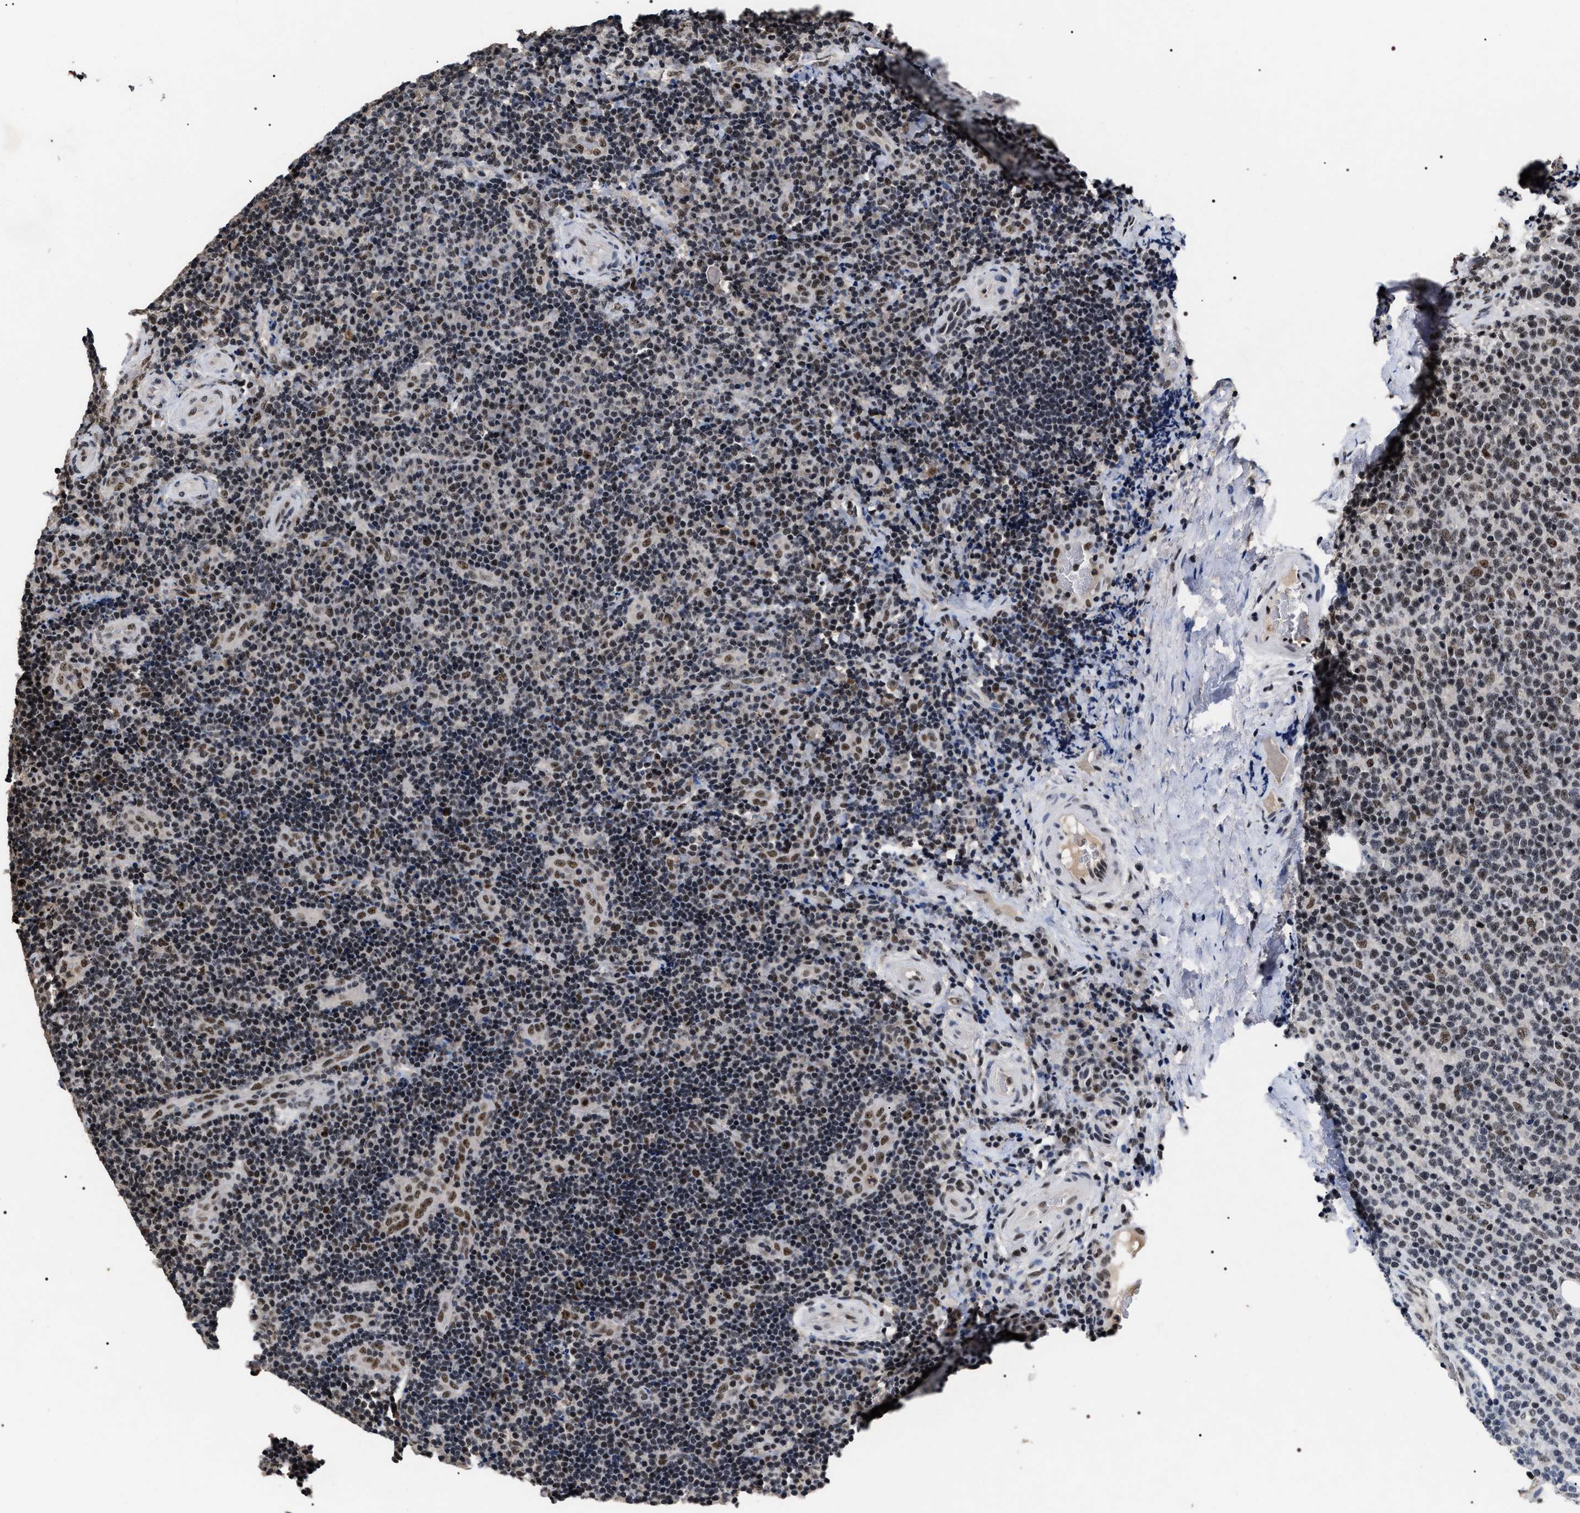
{"staining": {"intensity": "moderate", "quantity": "25%-75%", "location": "nuclear"}, "tissue": "lymphoma", "cell_type": "Tumor cells", "image_type": "cancer", "snomed": [{"axis": "morphology", "description": "Malignant lymphoma, non-Hodgkin's type, High grade"}, {"axis": "topography", "description": "Tonsil"}], "caption": "Immunohistochemical staining of human lymphoma exhibits medium levels of moderate nuclear positivity in approximately 25%-75% of tumor cells.", "gene": "RRP1B", "patient": {"sex": "female", "age": 36}}